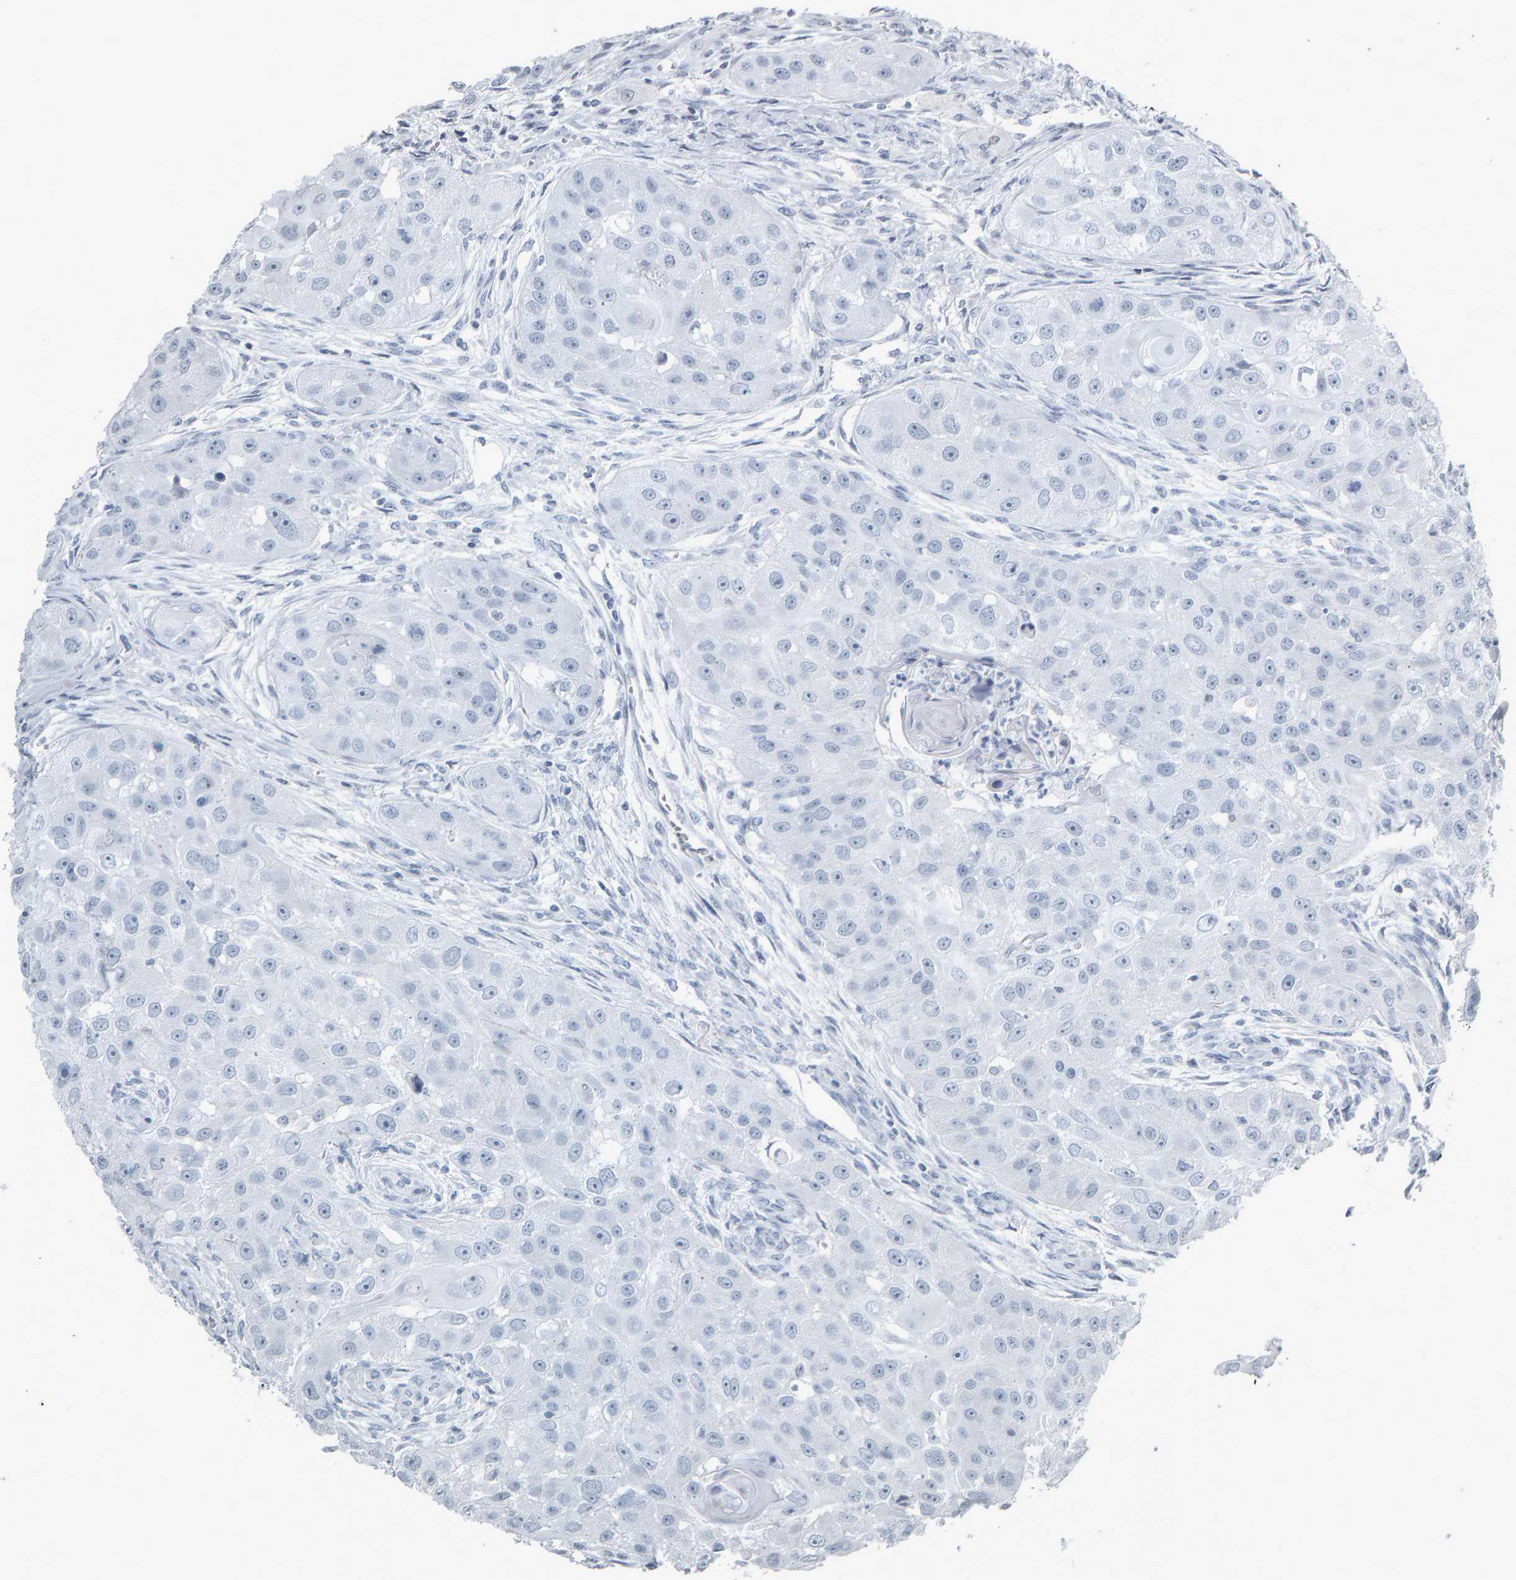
{"staining": {"intensity": "negative", "quantity": "none", "location": "none"}, "tissue": "head and neck cancer", "cell_type": "Tumor cells", "image_type": "cancer", "snomed": [{"axis": "morphology", "description": "Normal tissue, NOS"}, {"axis": "morphology", "description": "Squamous cell carcinoma, NOS"}, {"axis": "topography", "description": "Skeletal muscle"}, {"axis": "topography", "description": "Head-Neck"}], "caption": "Human squamous cell carcinoma (head and neck) stained for a protein using IHC shows no staining in tumor cells.", "gene": "PYY", "patient": {"sex": "male", "age": 51}}